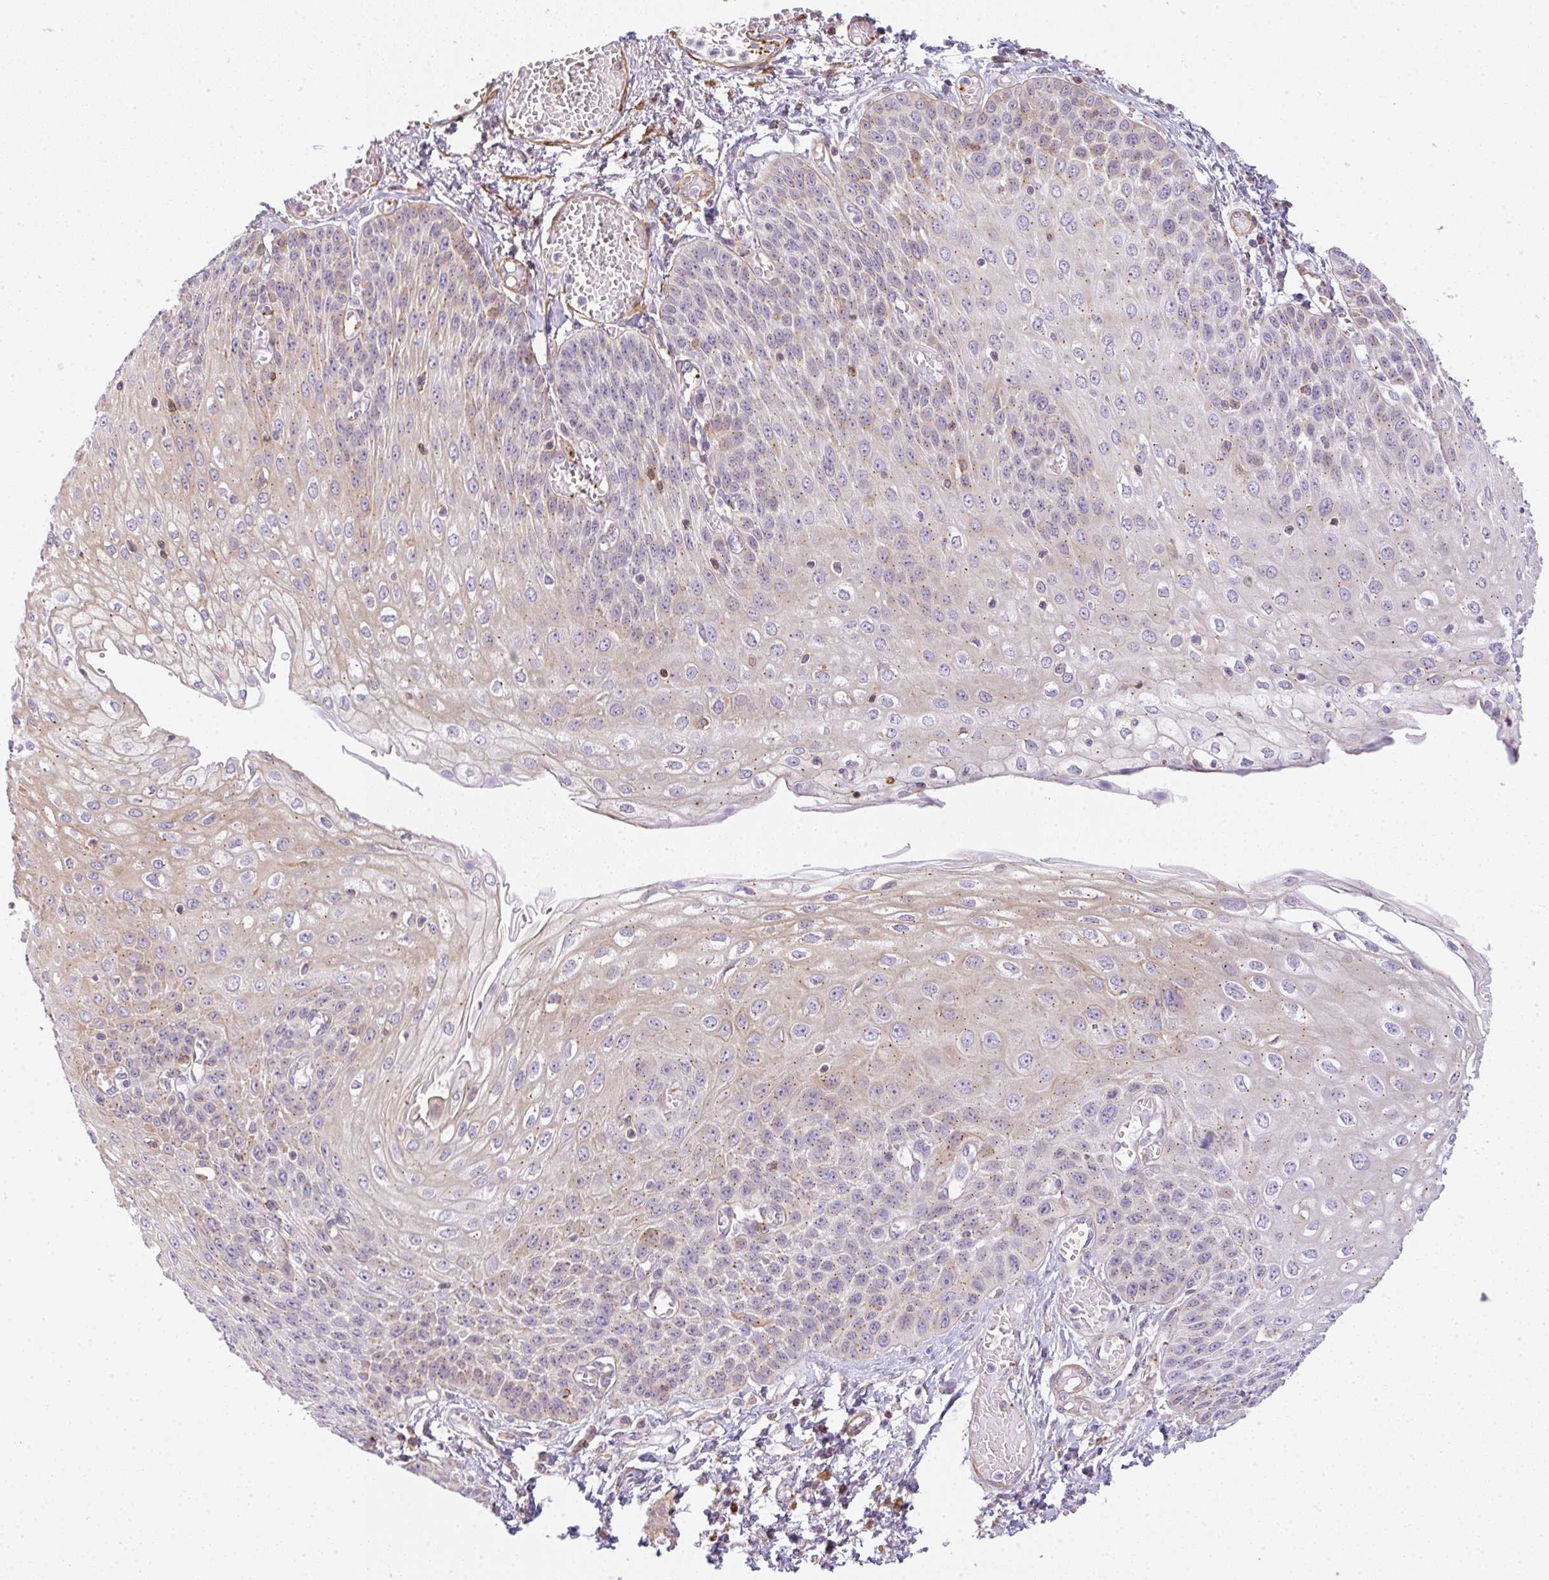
{"staining": {"intensity": "moderate", "quantity": "25%-75%", "location": "cytoplasmic/membranous"}, "tissue": "esophagus", "cell_type": "Squamous epithelial cells", "image_type": "normal", "snomed": [{"axis": "morphology", "description": "Normal tissue, NOS"}, {"axis": "morphology", "description": "Adenocarcinoma, NOS"}, {"axis": "topography", "description": "Esophagus"}], "caption": "Immunohistochemistry (IHC) of benign human esophagus reveals medium levels of moderate cytoplasmic/membranous staining in approximately 25%-75% of squamous epithelial cells. Using DAB (3,3'-diaminobenzidine) (brown) and hematoxylin (blue) stains, captured at high magnification using brightfield microscopy.", "gene": "SULF1", "patient": {"sex": "male", "age": 81}}